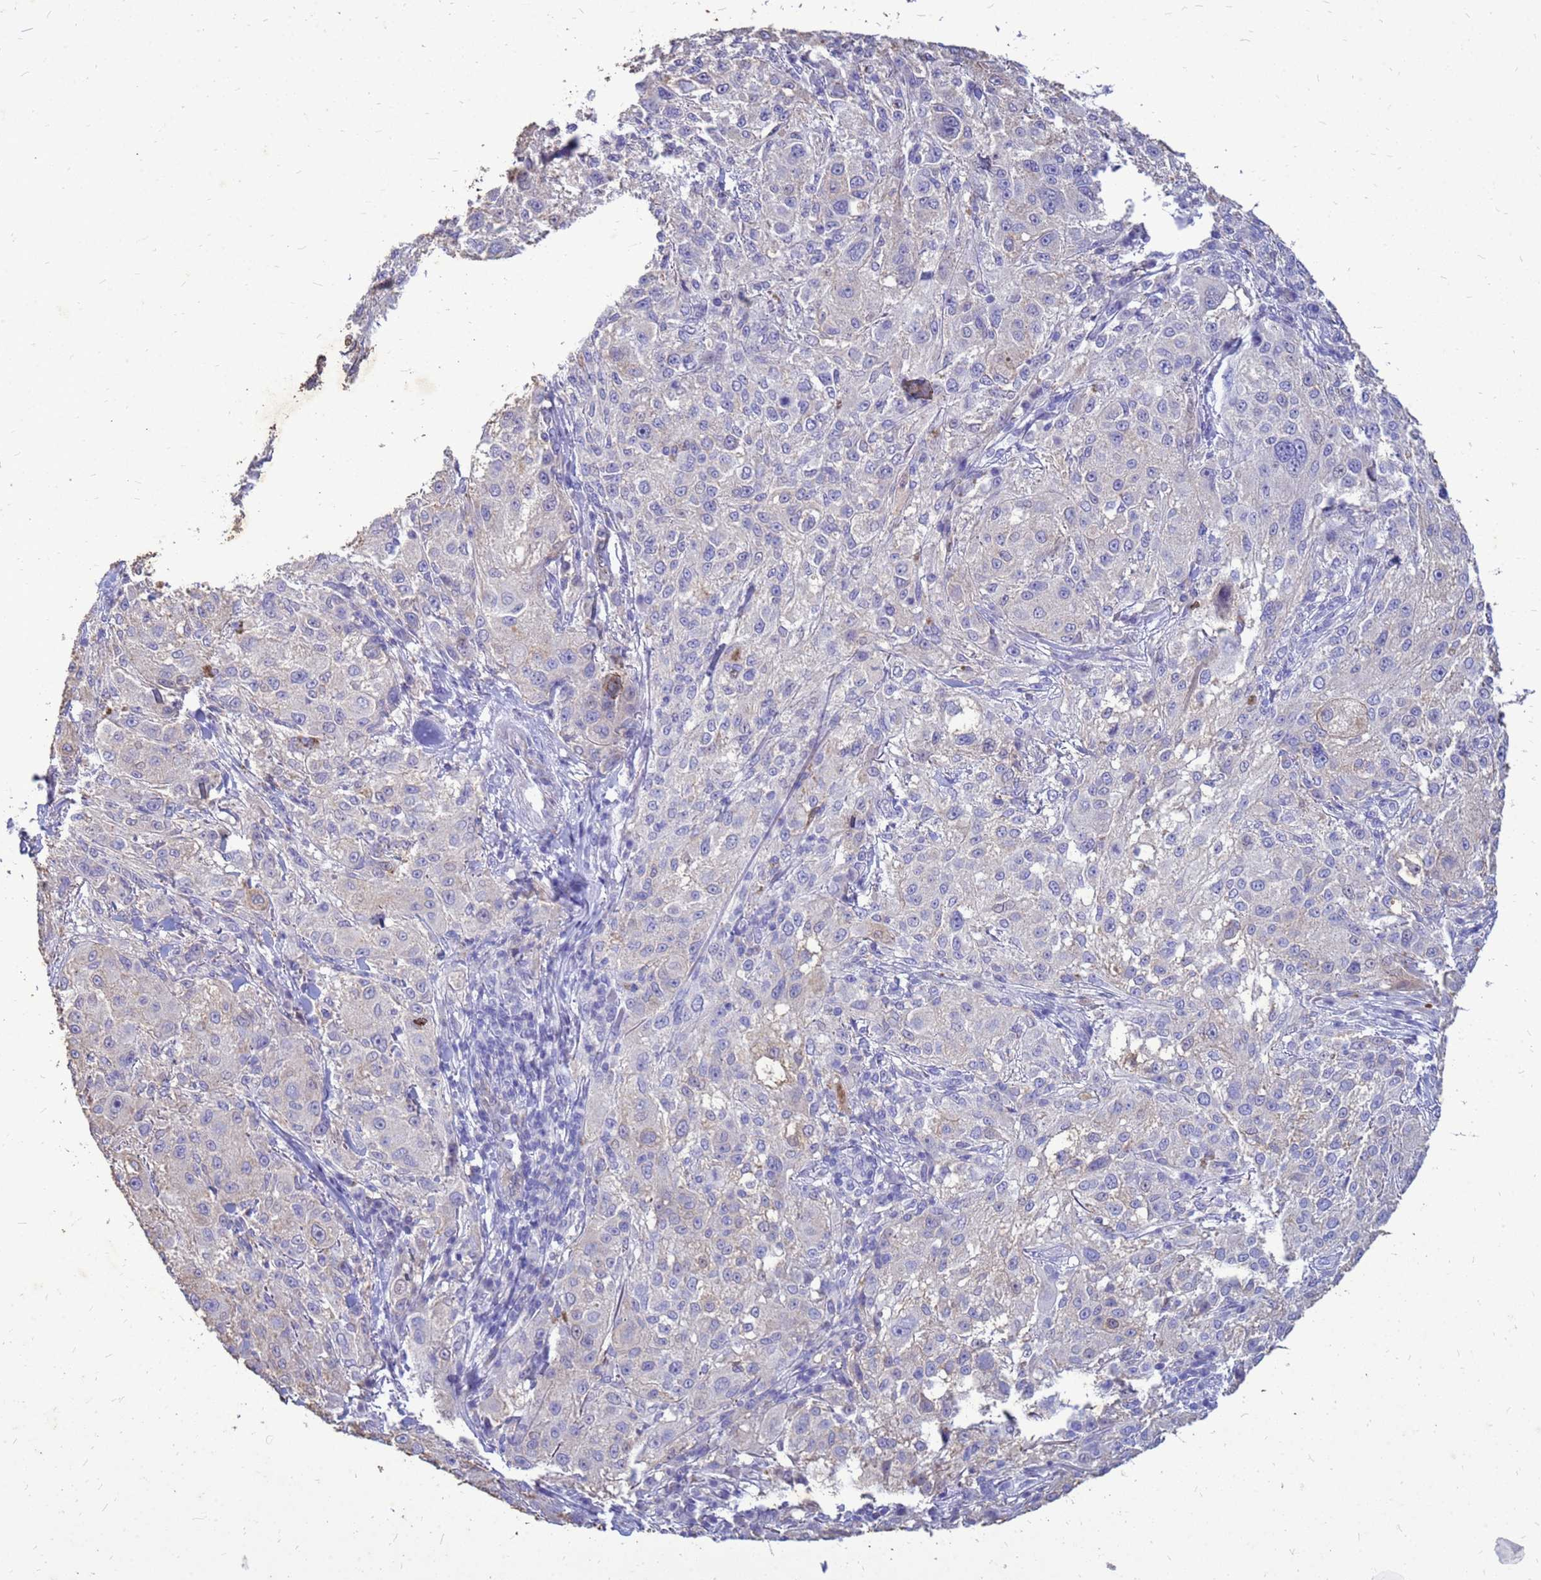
{"staining": {"intensity": "negative", "quantity": "none", "location": "none"}, "tissue": "melanoma", "cell_type": "Tumor cells", "image_type": "cancer", "snomed": [{"axis": "morphology", "description": "Necrosis, NOS"}, {"axis": "morphology", "description": "Malignant melanoma, NOS"}, {"axis": "topography", "description": "Skin"}], "caption": "Malignant melanoma was stained to show a protein in brown. There is no significant staining in tumor cells.", "gene": "AKR1C1", "patient": {"sex": "female", "age": 87}}